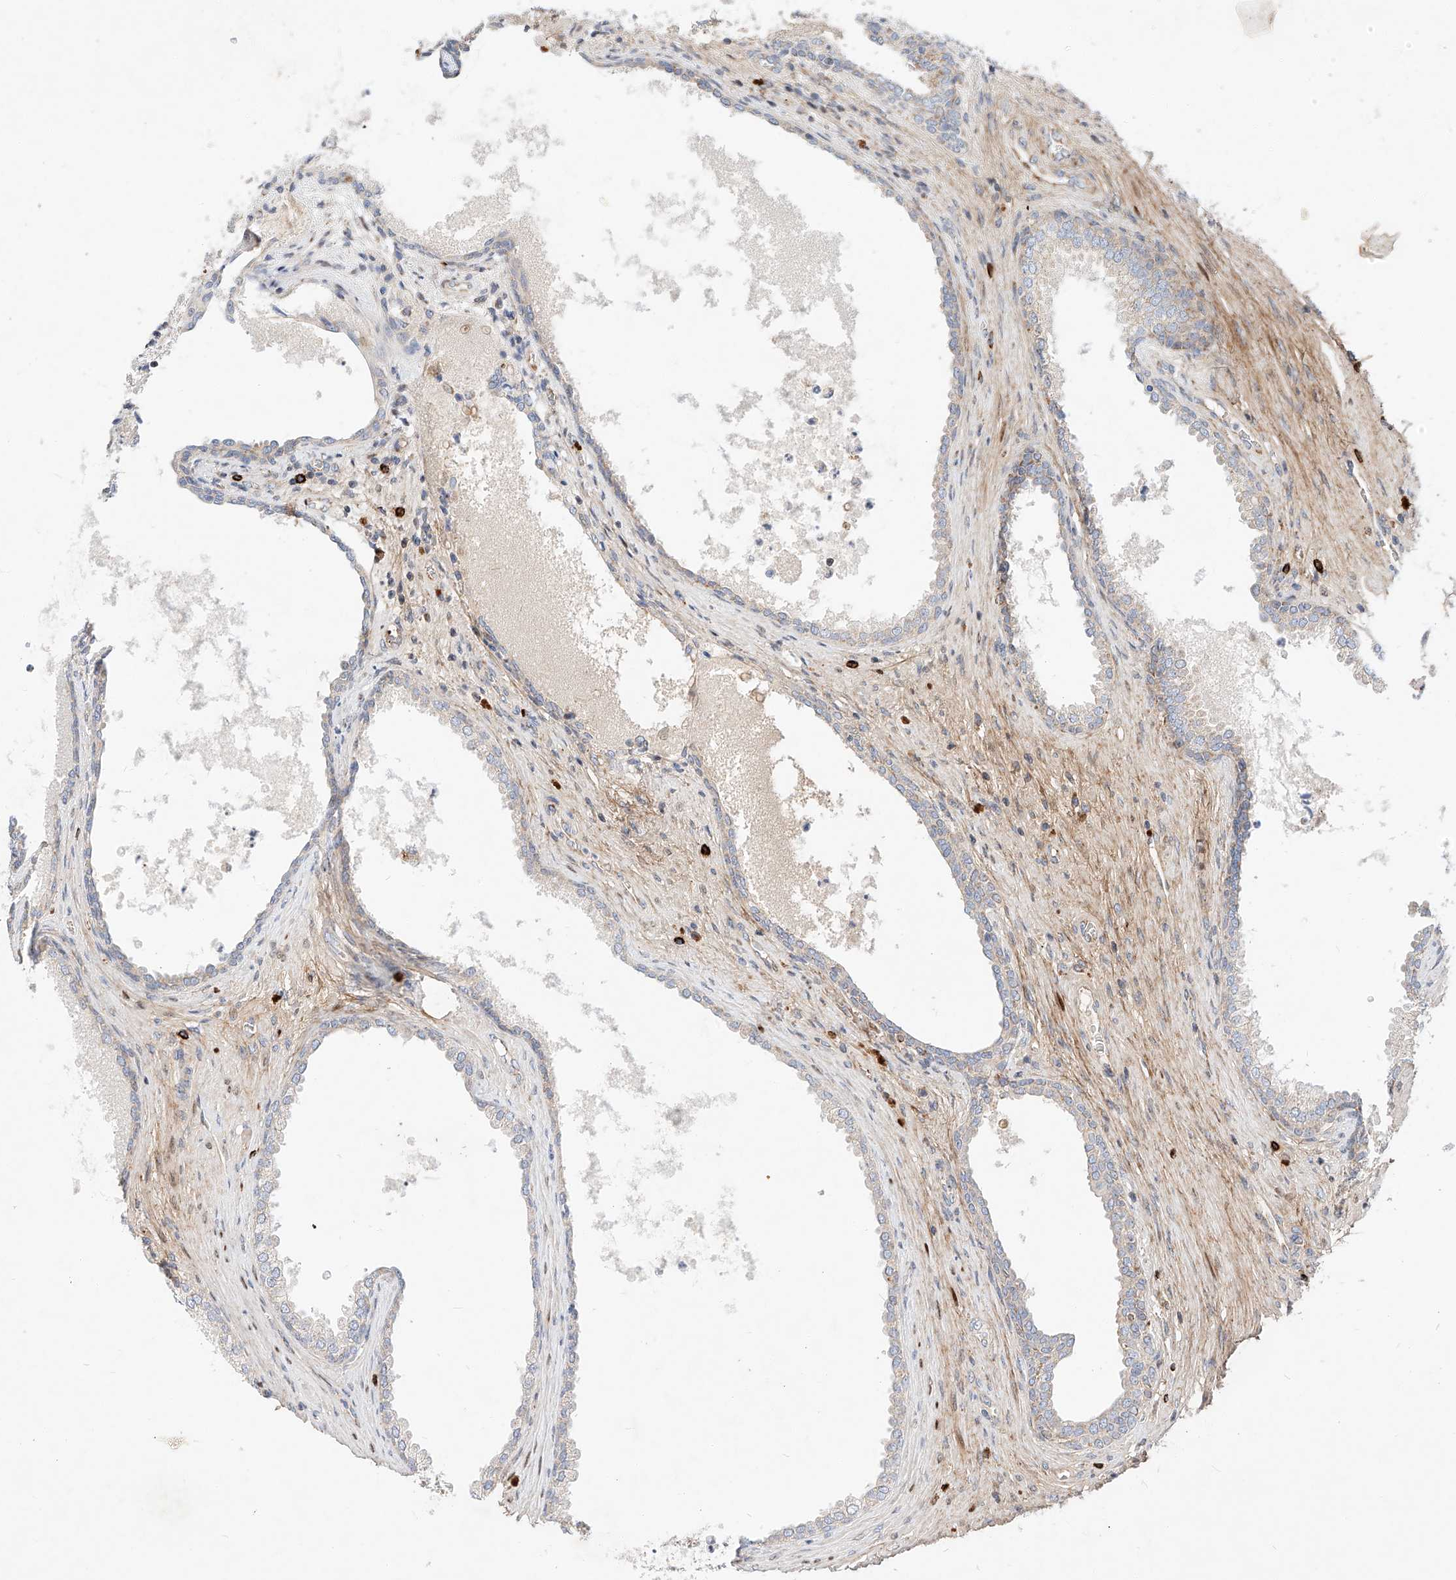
{"staining": {"intensity": "weak", "quantity": "<25%", "location": "cytoplasmic/membranous"}, "tissue": "prostate", "cell_type": "Glandular cells", "image_type": "normal", "snomed": [{"axis": "morphology", "description": "Normal tissue, NOS"}, {"axis": "topography", "description": "Prostate"}], "caption": "Glandular cells show no significant protein staining in unremarkable prostate.", "gene": "OSGEPL1", "patient": {"sex": "male", "age": 76}}